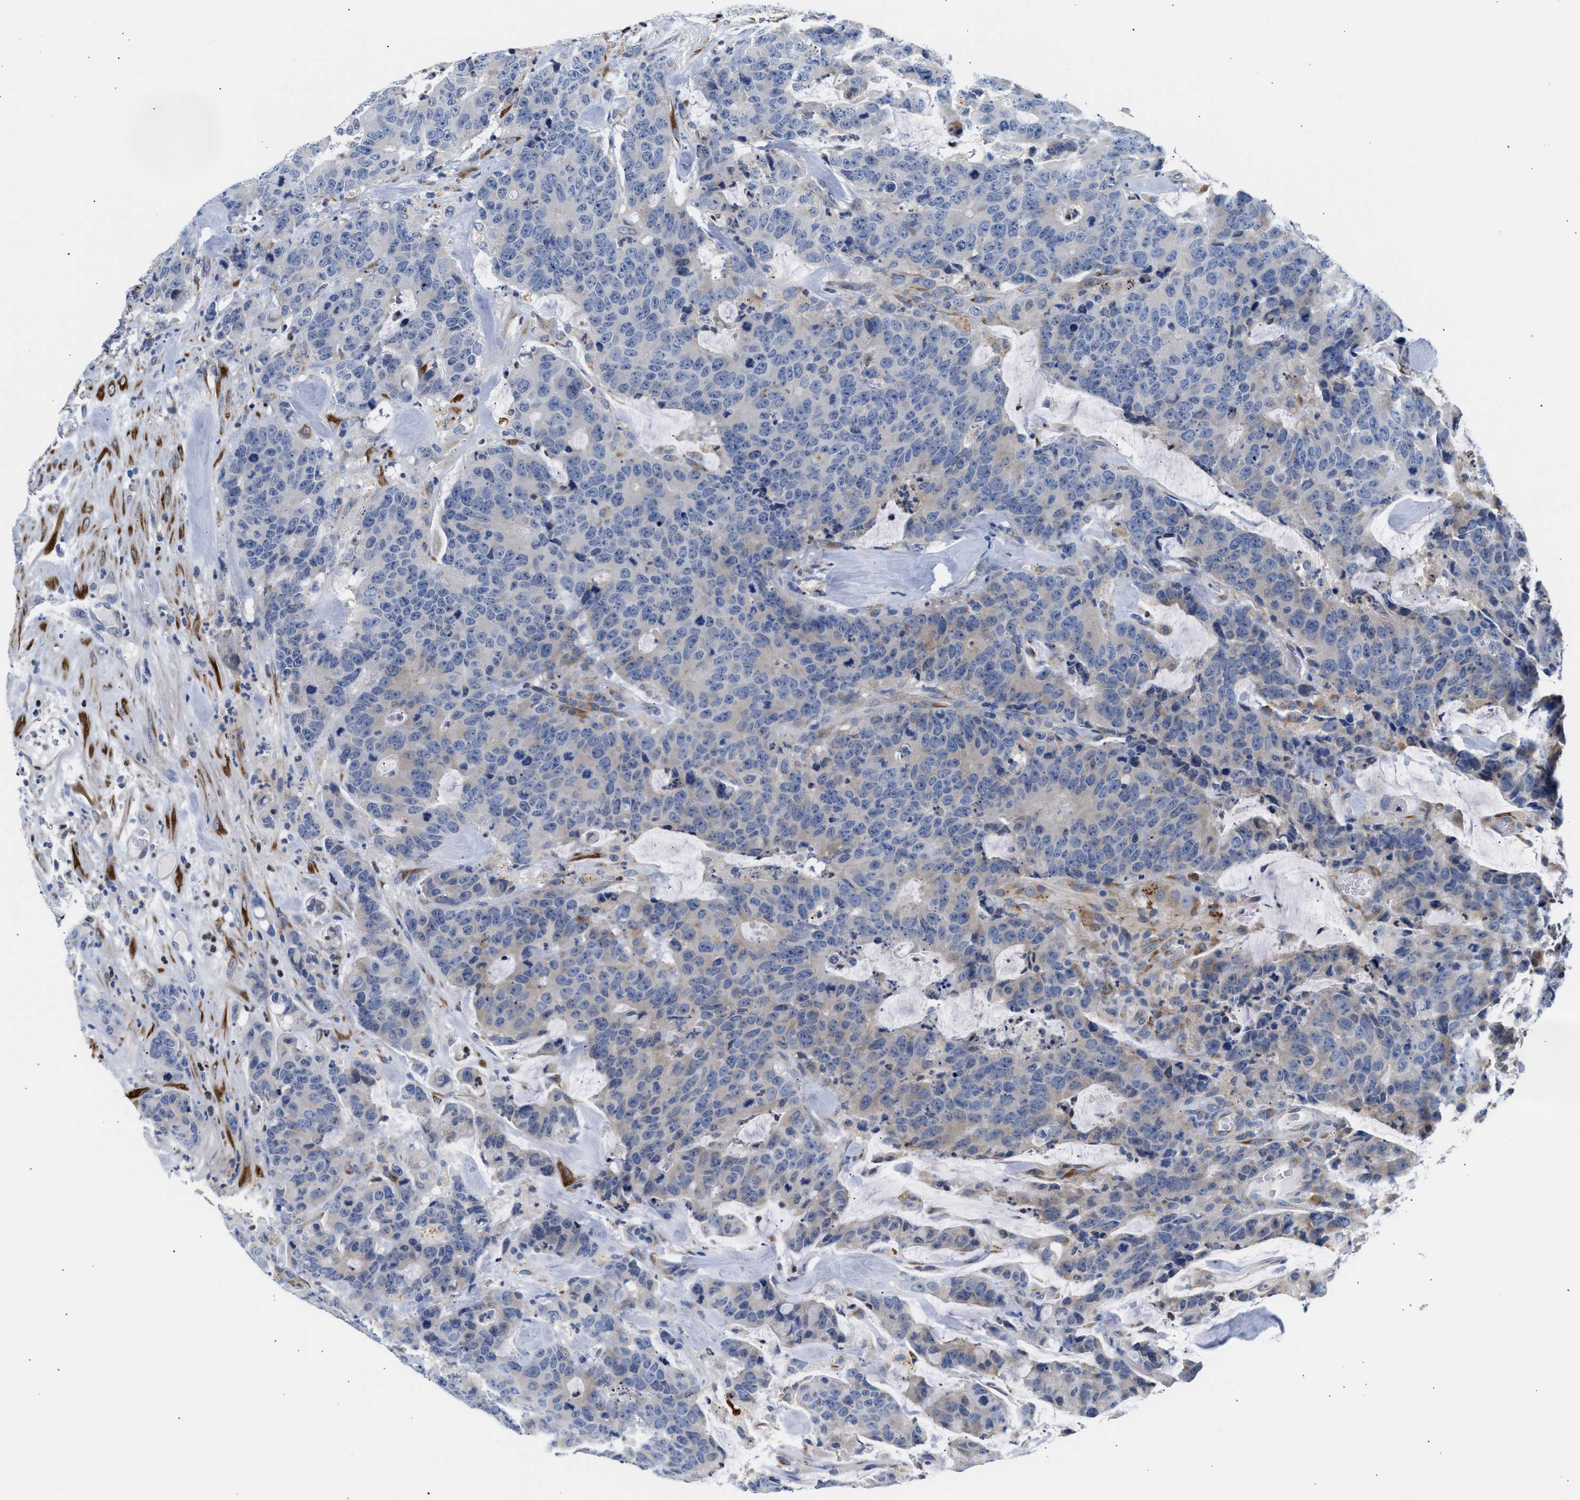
{"staining": {"intensity": "weak", "quantity": "<25%", "location": "cytoplasmic/membranous"}, "tissue": "colorectal cancer", "cell_type": "Tumor cells", "image_type": "cancer", "snomed": [{"axis": "morphology", "description": "Adenocarcinoma, NOS"}, {"axis": "topography", "description": "Colon"}], "caption": "Protein analysis of colorectal adenocarcinoma reveals no significant staining in tumor cells. (DAB (3,3'-diaminobenzidine) IHC, high magnification).", "gene": "PPM1L", "patient": {"sex": "female", "age": 86}}